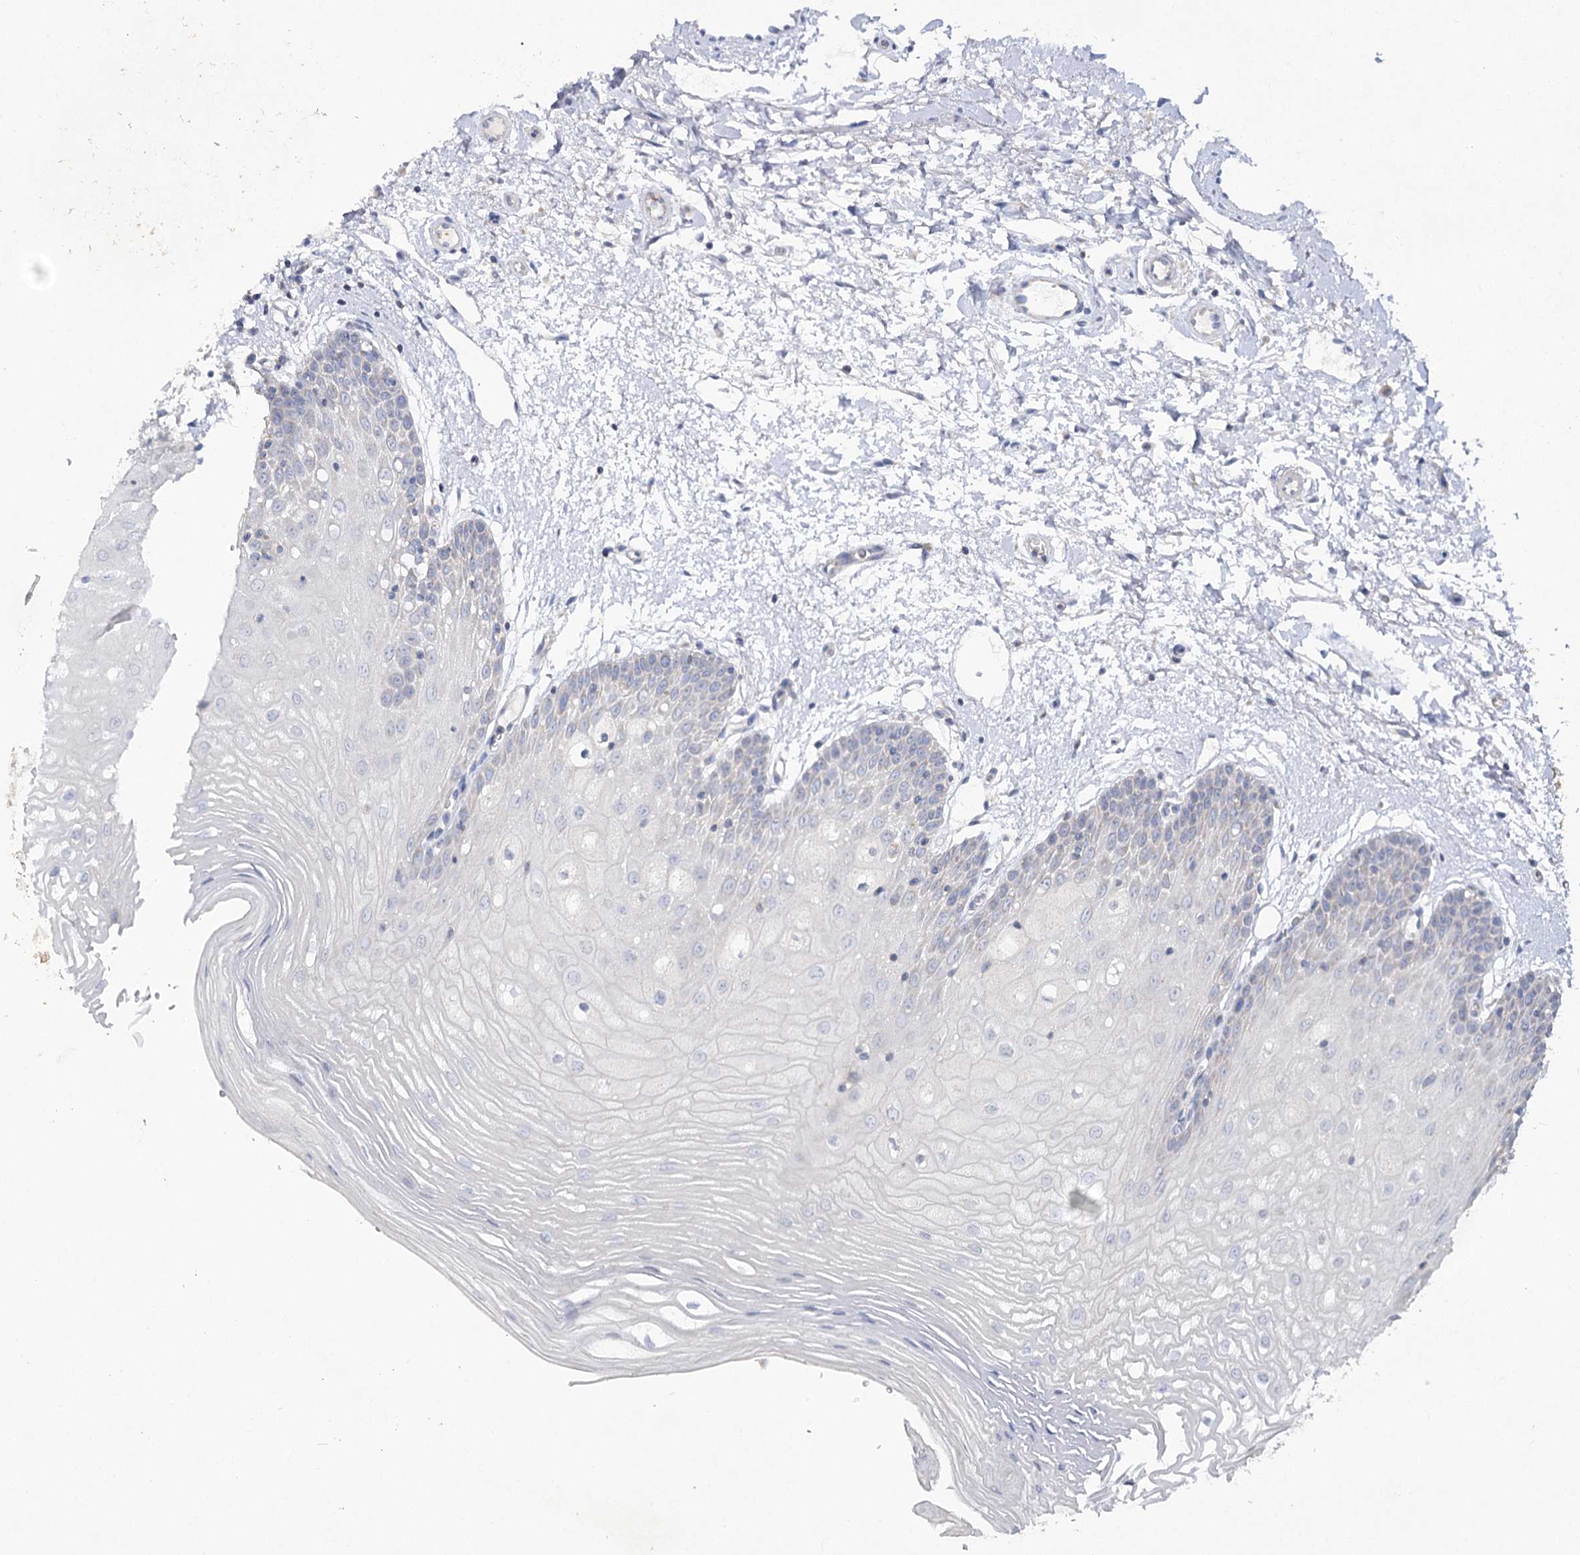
{"staining": {"intensity": "negative", "quantity": "none", "location": "none"}, "tissue": "oral mucosa", "cell_type": "Squamous epithelial cells", "image_type": "normal", "snomed": [{"axis": "morphology", "description": "Normal tissue, NOS"}, {"axis": "topography", "description": "Oral tissue"}, {"axis": "topography", "description": "Tounge, NOS"}], "caption": "Micrograph shows no significant protein expression in squamous epithelial cells of benign oral mucosa. The staining was performed using DAB to visualize the protein expression in brown, while the nuclei were stained in blue with hematoxylin (Magnification: 20x).", "gene": "TMEM187", "patient": {"sex": "female", "age": 73}}